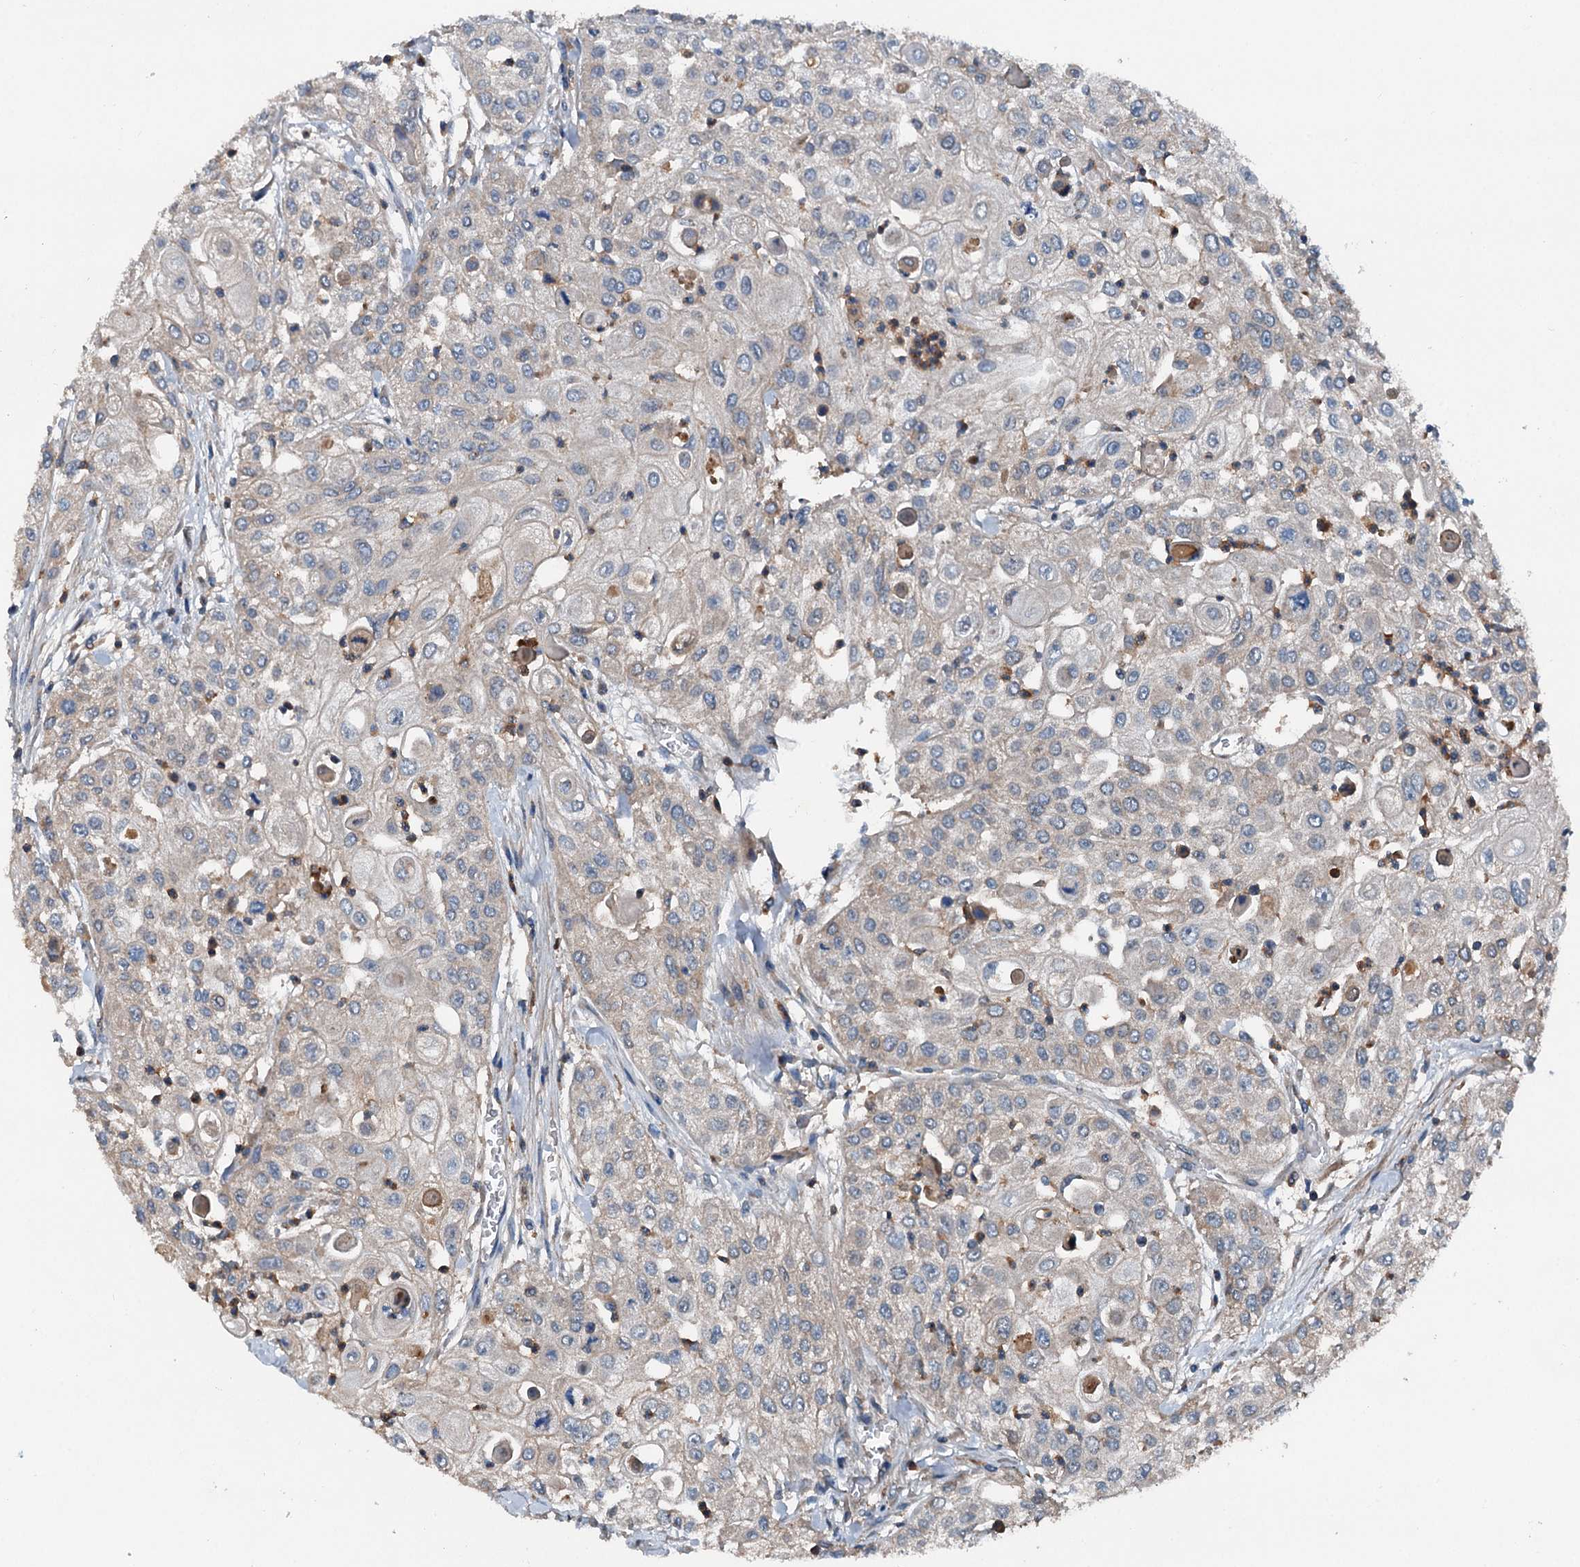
{"staining": {"intensity": "negative", "quantity": "none", "location": "none"}, "tissue": "urothelial cancer", "cell_type": "Tumor cells", "image_type": "cancer", "snomed": [{"axis": "morphology", "description": "Urothelial carcinoma, High grade"}, {"axis": "topography", "description": "Urinary bladder"}], "caption": "Micrograph shows no protein staining in tumor cells of high-grade urothelial carcinoma tissue.", "gene": "PDSS1", "patient": {"sex": "female", "age": 79}}